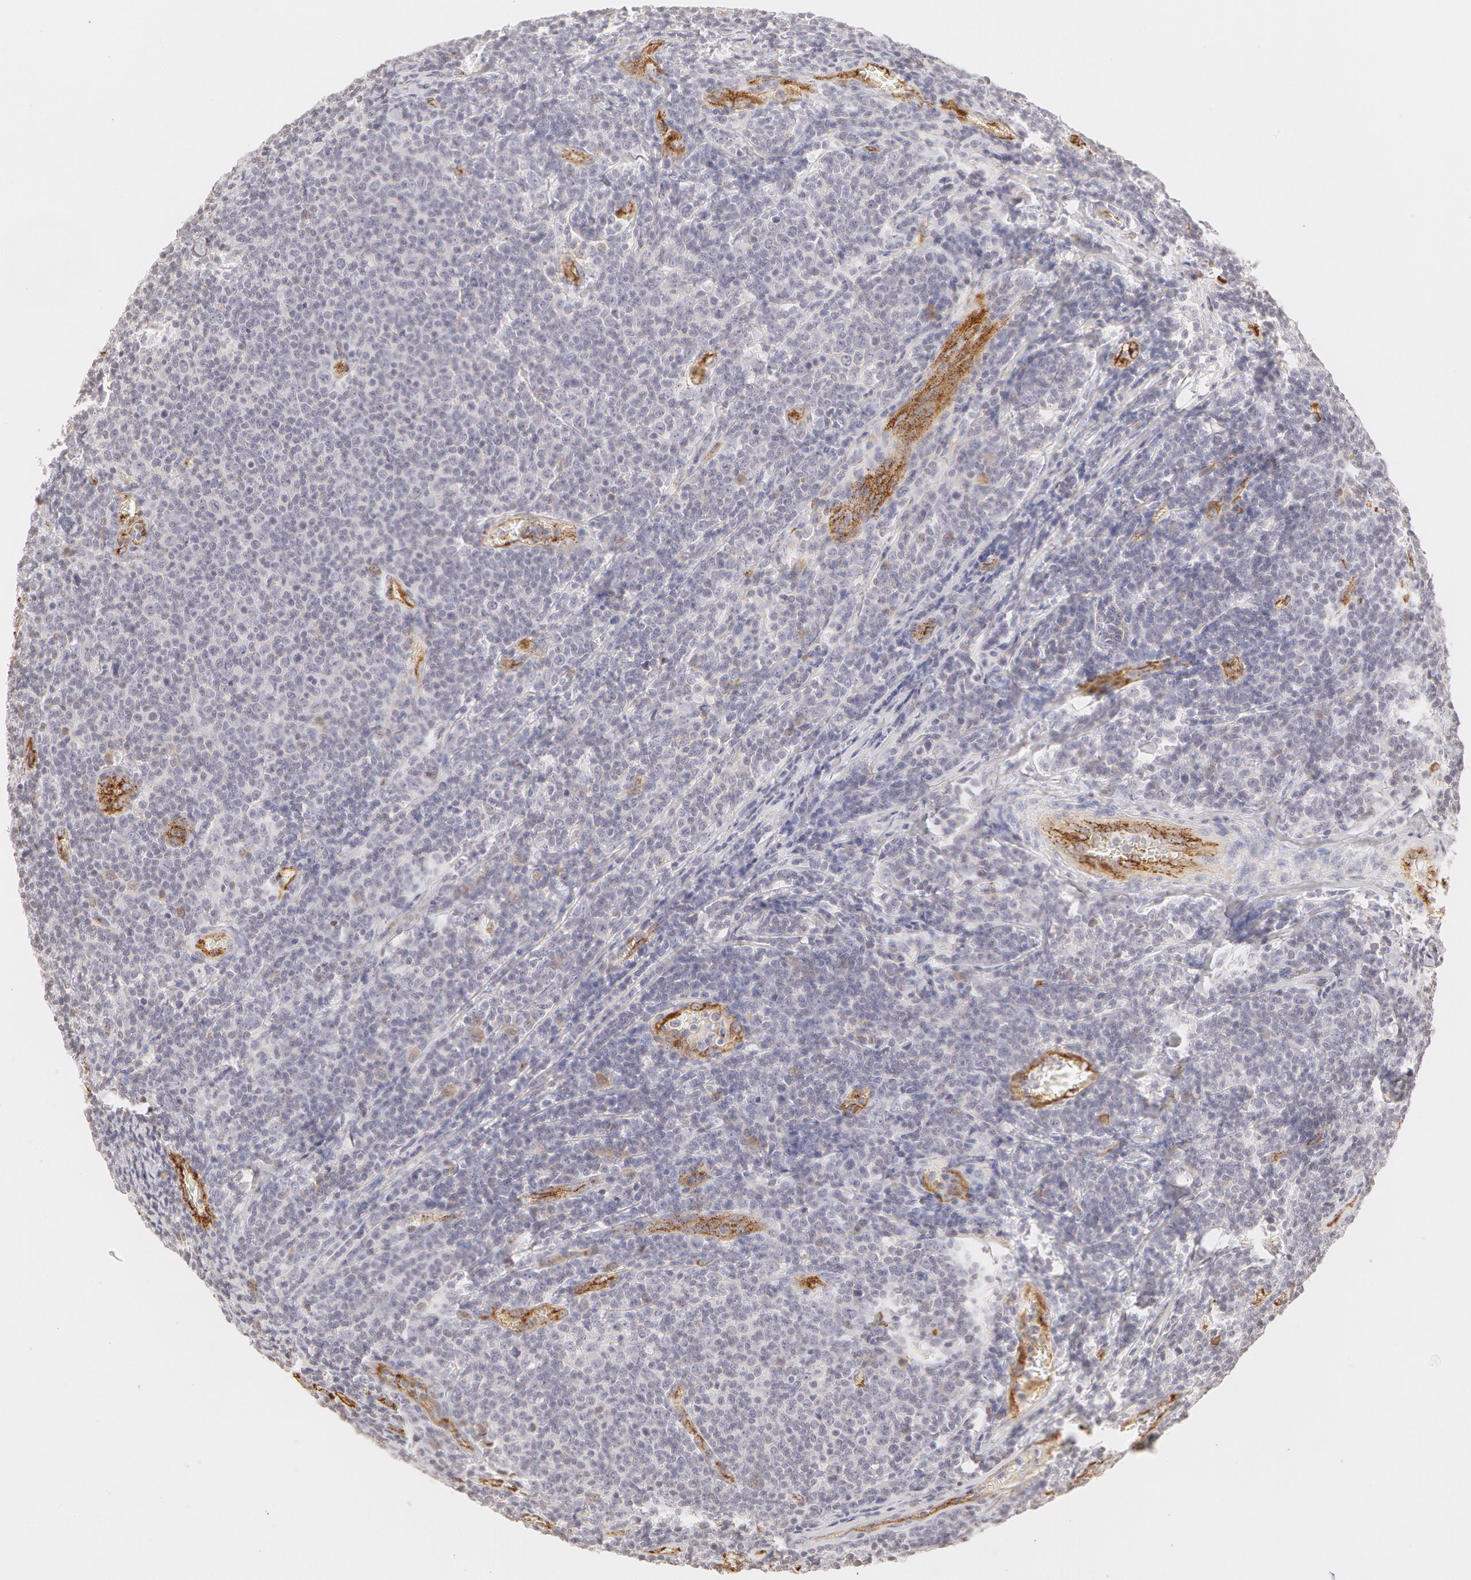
{"staining": {"intensity": "negative", "quantity": "none", "location": "none"}, "tissue": "lymphoma", "cell_type": "Tumor cells", "image_type": "cancer", "snomed": [{"axis": "morphology", "description": "Malignant lymphoma, non-Hodgkin's type, Low grade"}, {"axis": "topography", "description": "Lymph node"}], "caption": "An immunohistochemistry (IHC) micrograph of malignant lymphoma, non-Hodgkin's type (low-grade) is shown. There is no staining in tumor cells of malignant lymphoma, non-Hodgkin's type (low-grade). Nuclei are stained in blue.", "gene": "VWF", "patient": {"sex": "male", "age": 74}}